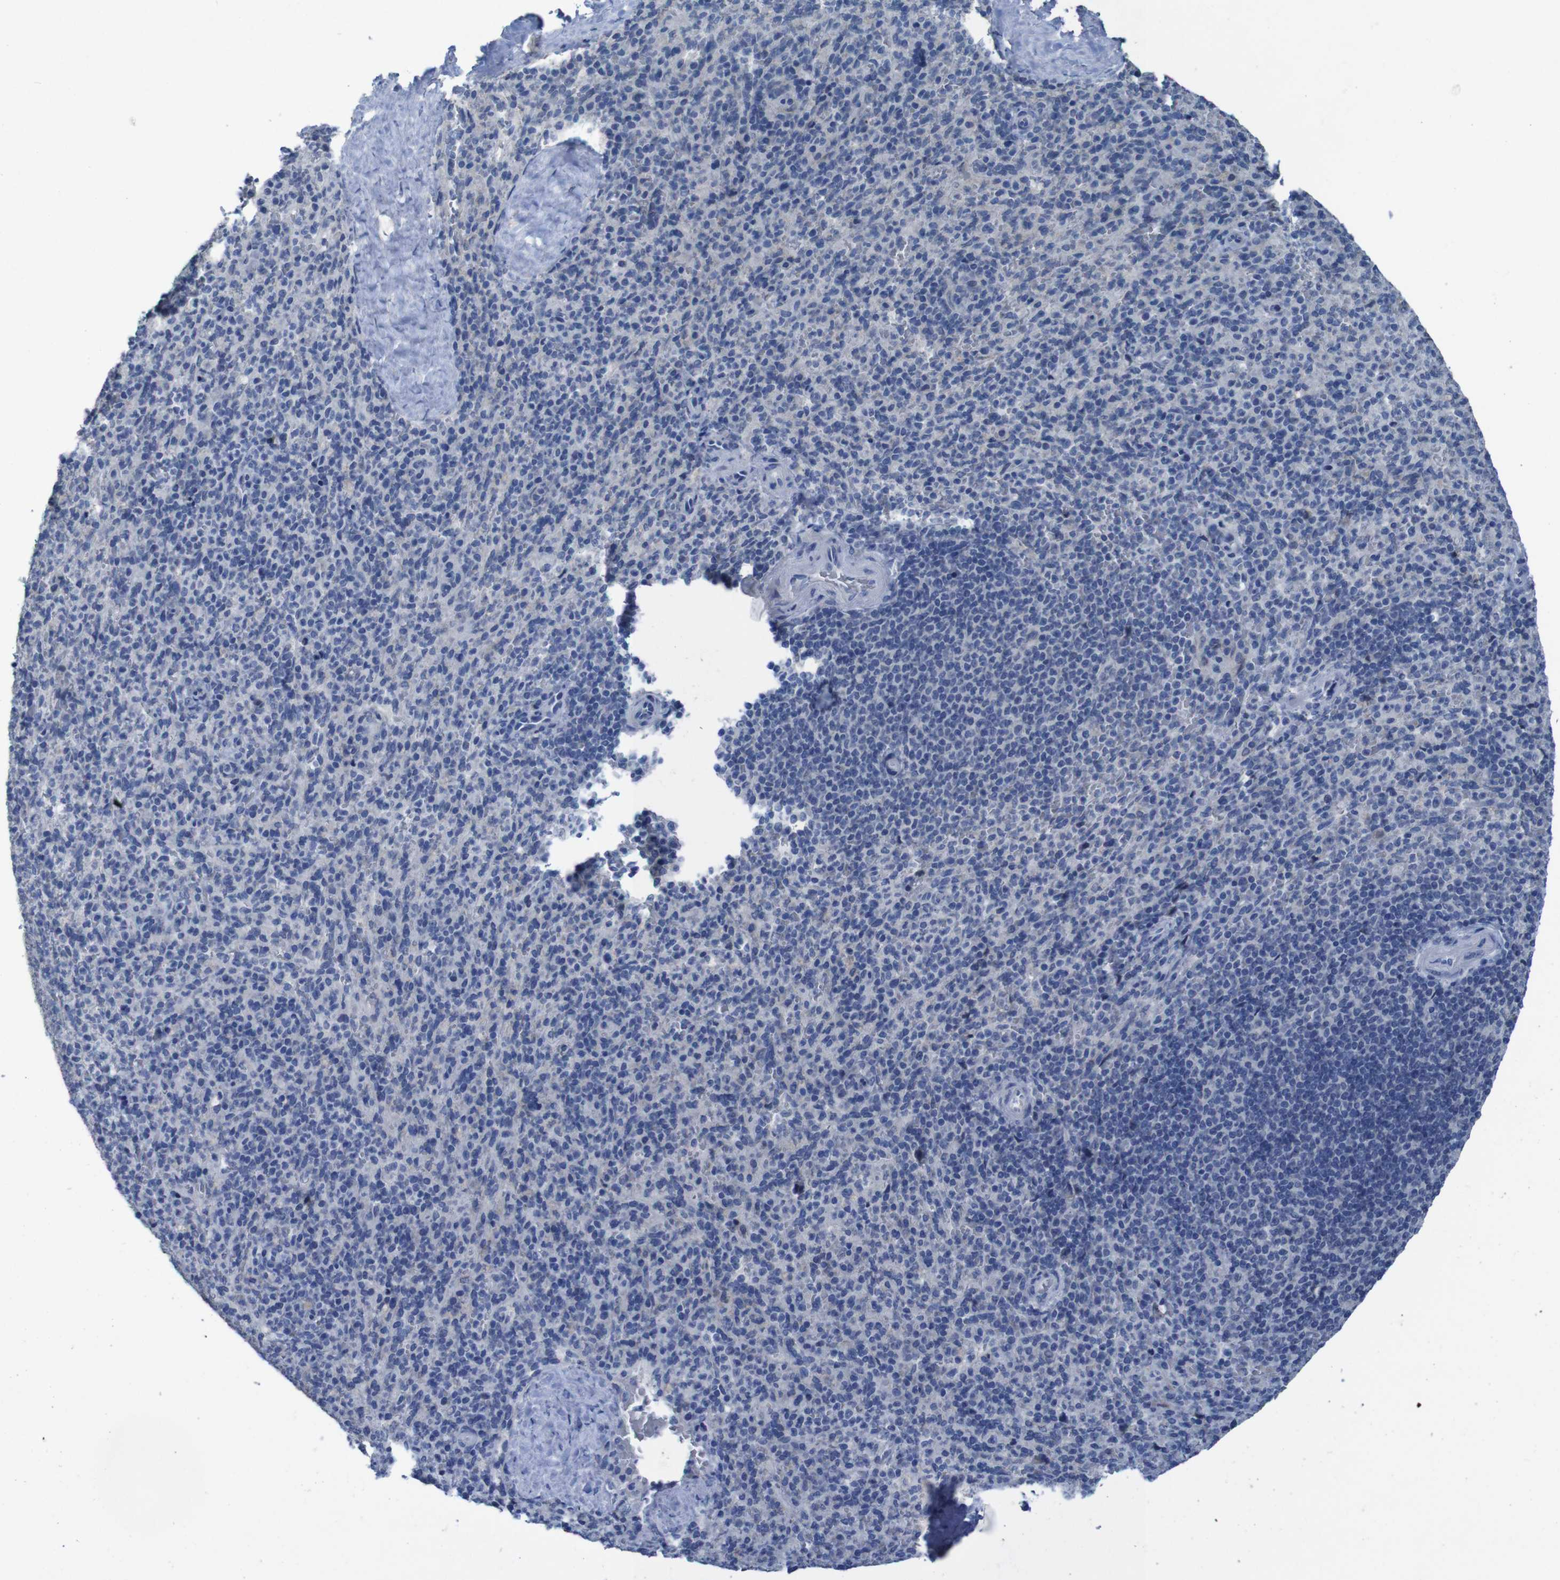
{"staining": {"intensity": "negative", "quantity": "none", "location": "none"}, "tissue": "spleen", "cell_type": "Cells in red pulp", "image_type": "normal", "snomed": [{"axis": "morphology", "description": "Normal tissue, NOS"}, {"axis": "topography", "description": "Spleen"}], "caption": "An immunohistochemistry (IHC) photomicrograph of unremarkable spleen is shown. There is no staining in cells in red pulp of spleen. The staining was performed using DAB to visualize the protein expression in brown, while the nuclei were stained in blue with hematoxylin (Magnification: 20x).", "gene": "CLDN18", "patient": {"sex": "male", "age": 36}}